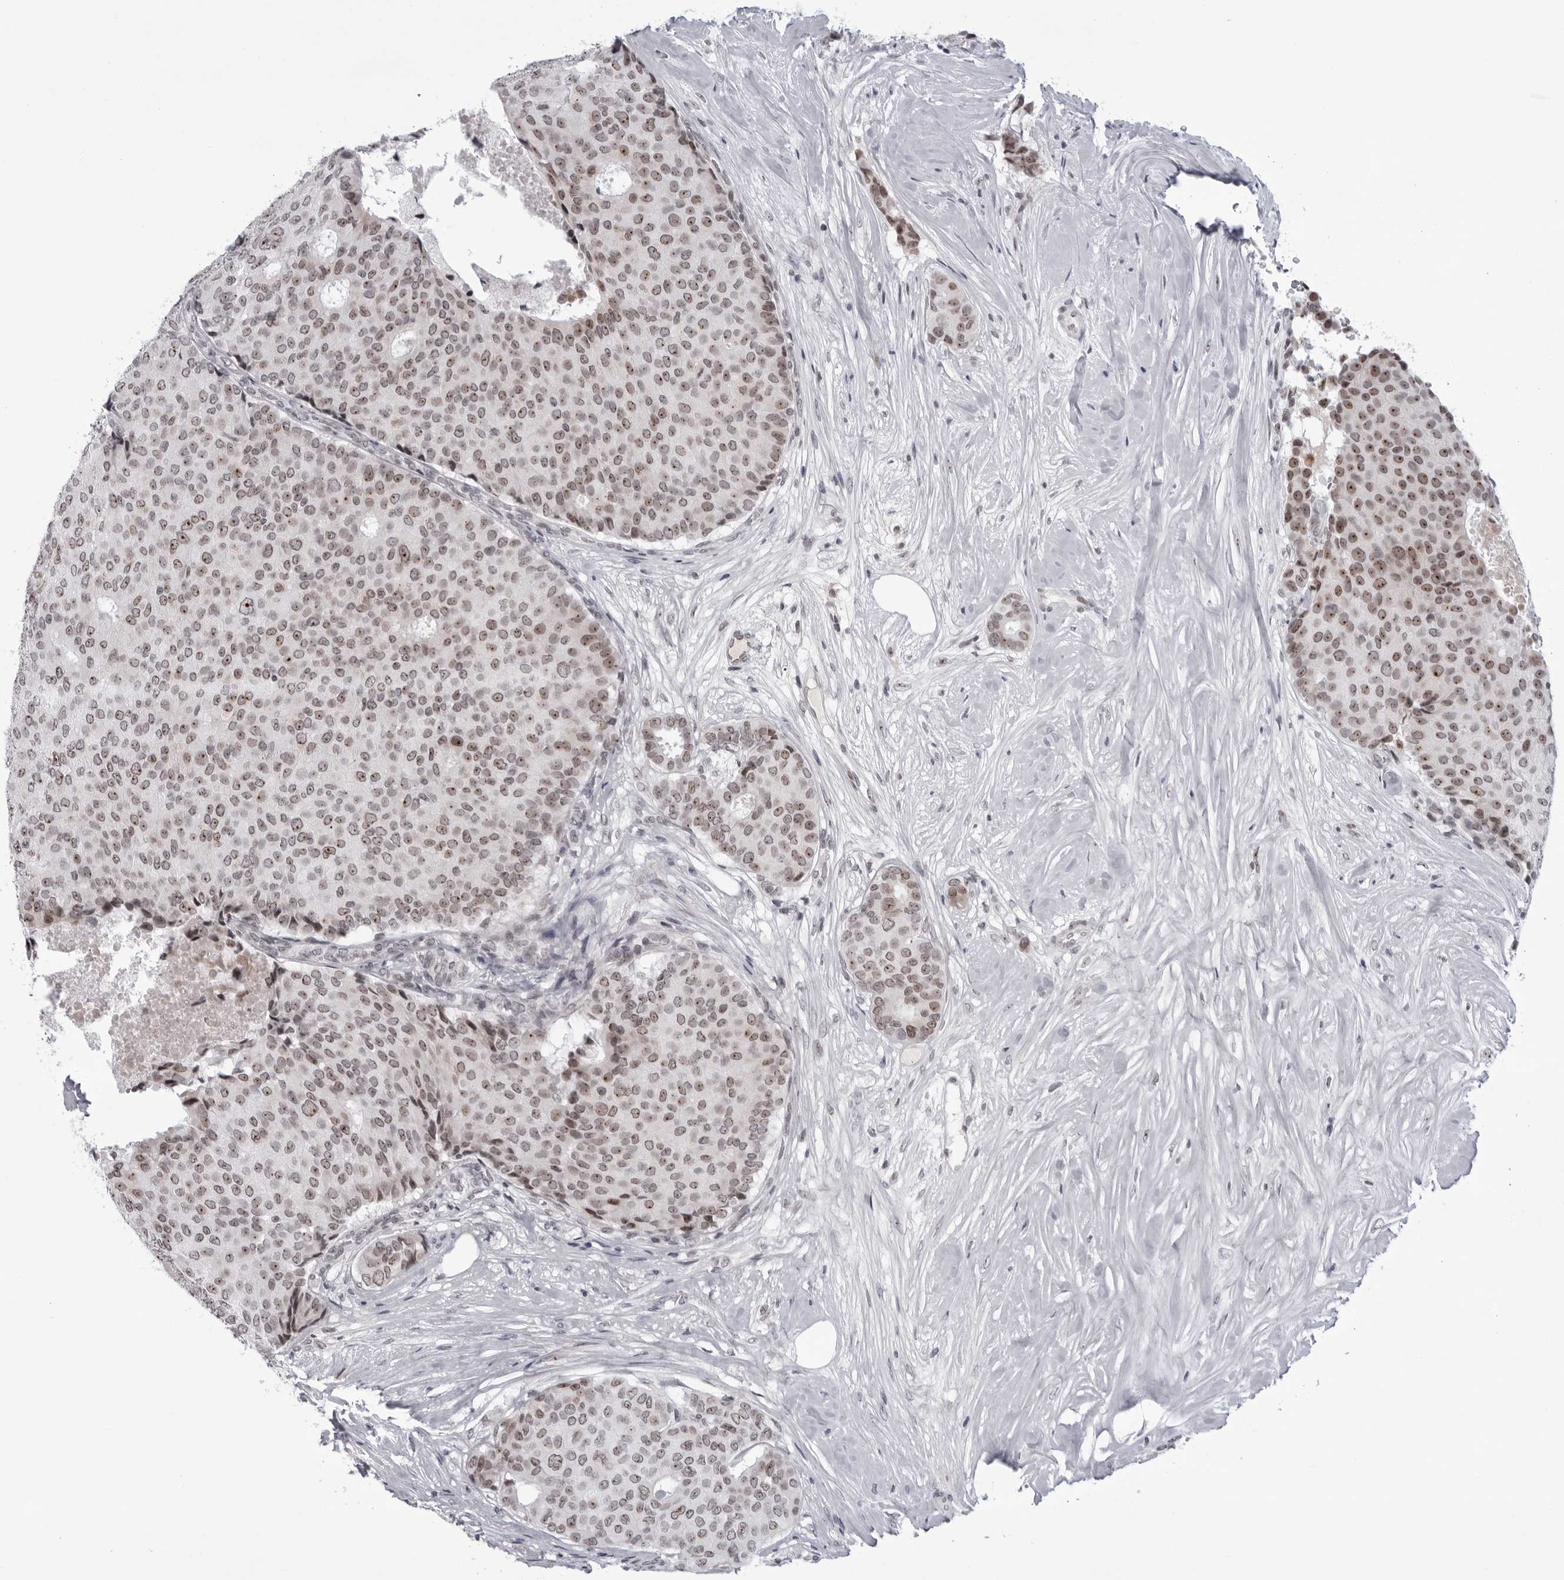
{"staining": {"intensity": "moderate", "quantity": ">75%", "location": "nuclear"}, "tissue": "breast cancer", "cell_type": "Tumor cells", "image_type": "cancer", "snomed": [{"axis": "morphology", "description": "Duct carcinoma"}, {"axis": "topography", "description": "Breast"}], "caption": "High-magnification brightfield microscopy of breast infiltrating ductal carcinoma stained with DAB (3,3'-diaminobenzidine) (brown) and counterstained with hematoxylin (blue). tumor cells exhibit moderate nuclear positivity is identified in about>75% of cells.", "gene": "EXOSC10", "patient": {"sex": "female", "age": 75}}